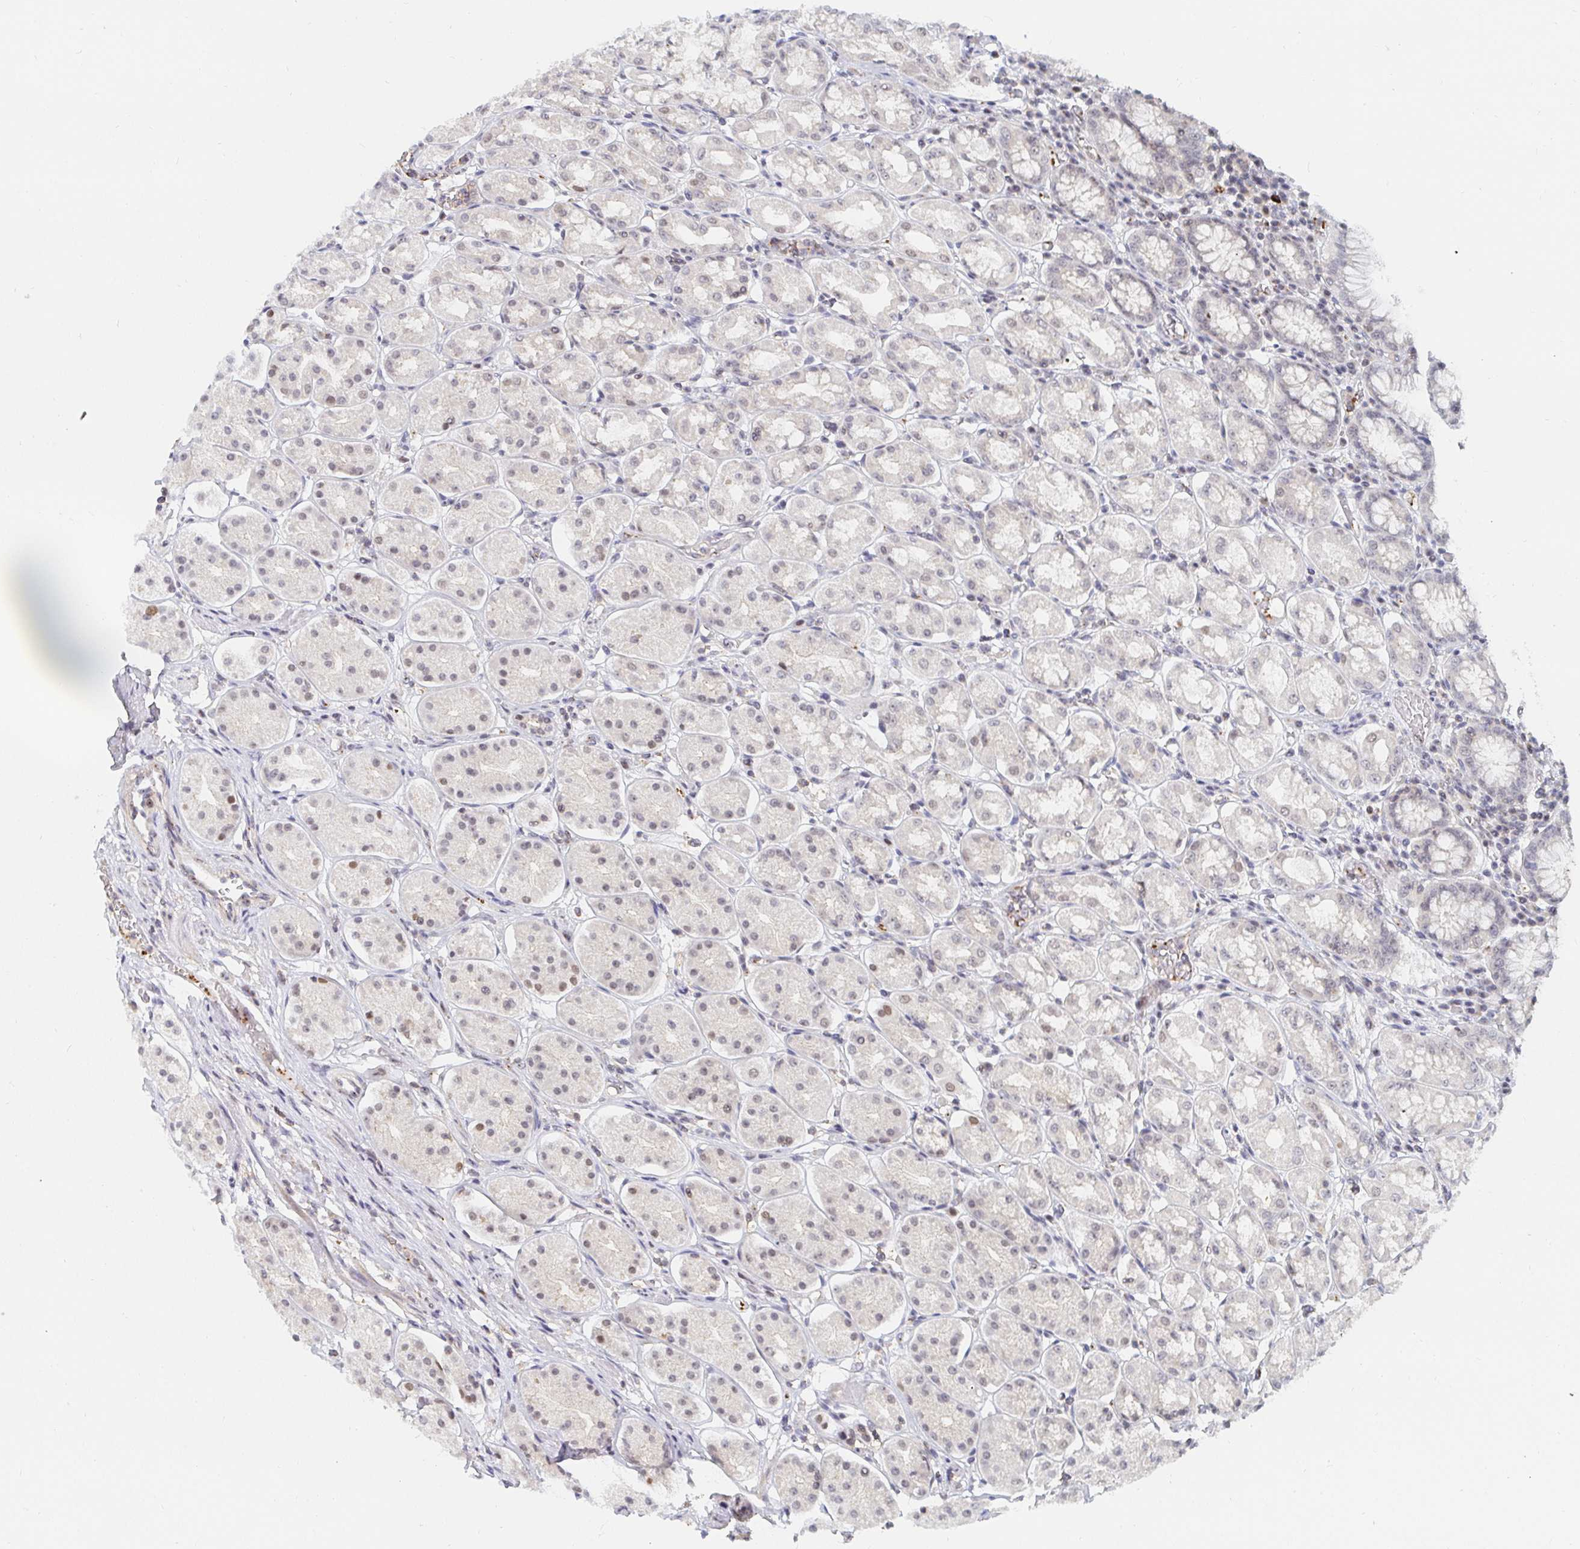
{"staining": {"intensity": "moderate", "quantity": "<25%", "location": "nuclear"}, "tissue": "stomach", "cell_type": "Glandular cells", "image_type": "normal", "snomed": [{"axis": "morphology", "description": "Normal tissue, NOS"}, {"axis": "topography", "description": "Stomach"}, {"axis": "topography", "description": "Stomach, lower"}], "caption": "Immunohistochemistry (IHC) of benign stomach exhibits low levels of moderate nuclear positivity in about <25% of glandular cells.", "gene": "CHD2", "patient": {"sex": "female", "age": 56}}